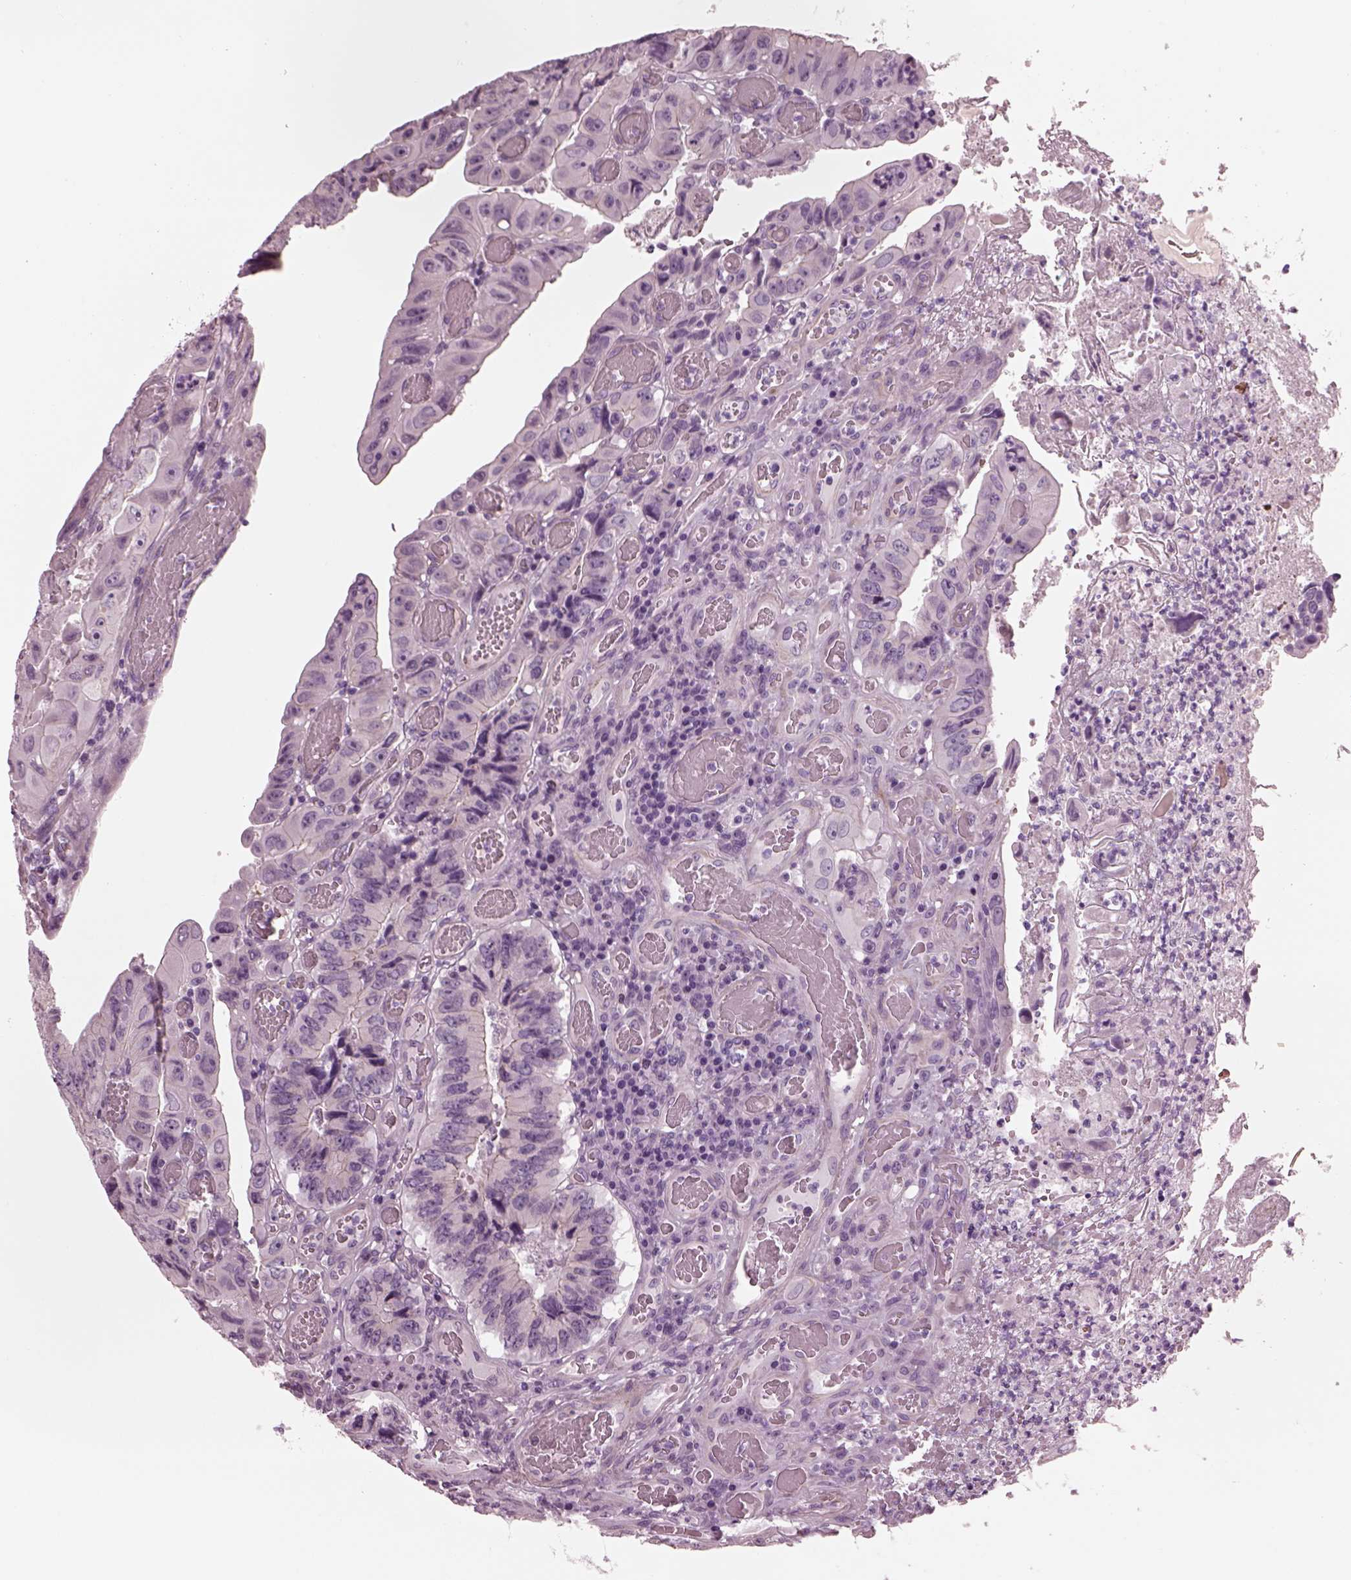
{"staining": {"intensity": "negative", "quantity": "none", "location": "none"}, "tissue": "colorectal cancer", "cell_type": "Tumor cells", "image_type": "cancer", "snomed": [{"axis": "morphology", "description": "Adenocarcinoma, NOS"}, {"axis": "topography", "description": "Colon"}], "caption": "This histopathology image is of colorectal adenocarcinoma stained with immunohistochemistry to label a protein in brown with the nuclei are counter-stained blue. There is no expression in tumor cells. (DAB (3,3'-diaminobenzidine) immunohistochemistry with hematoxylin counter stain).", "gene": "BFSP1", "patient": {"sex": "female", "age": 84}}